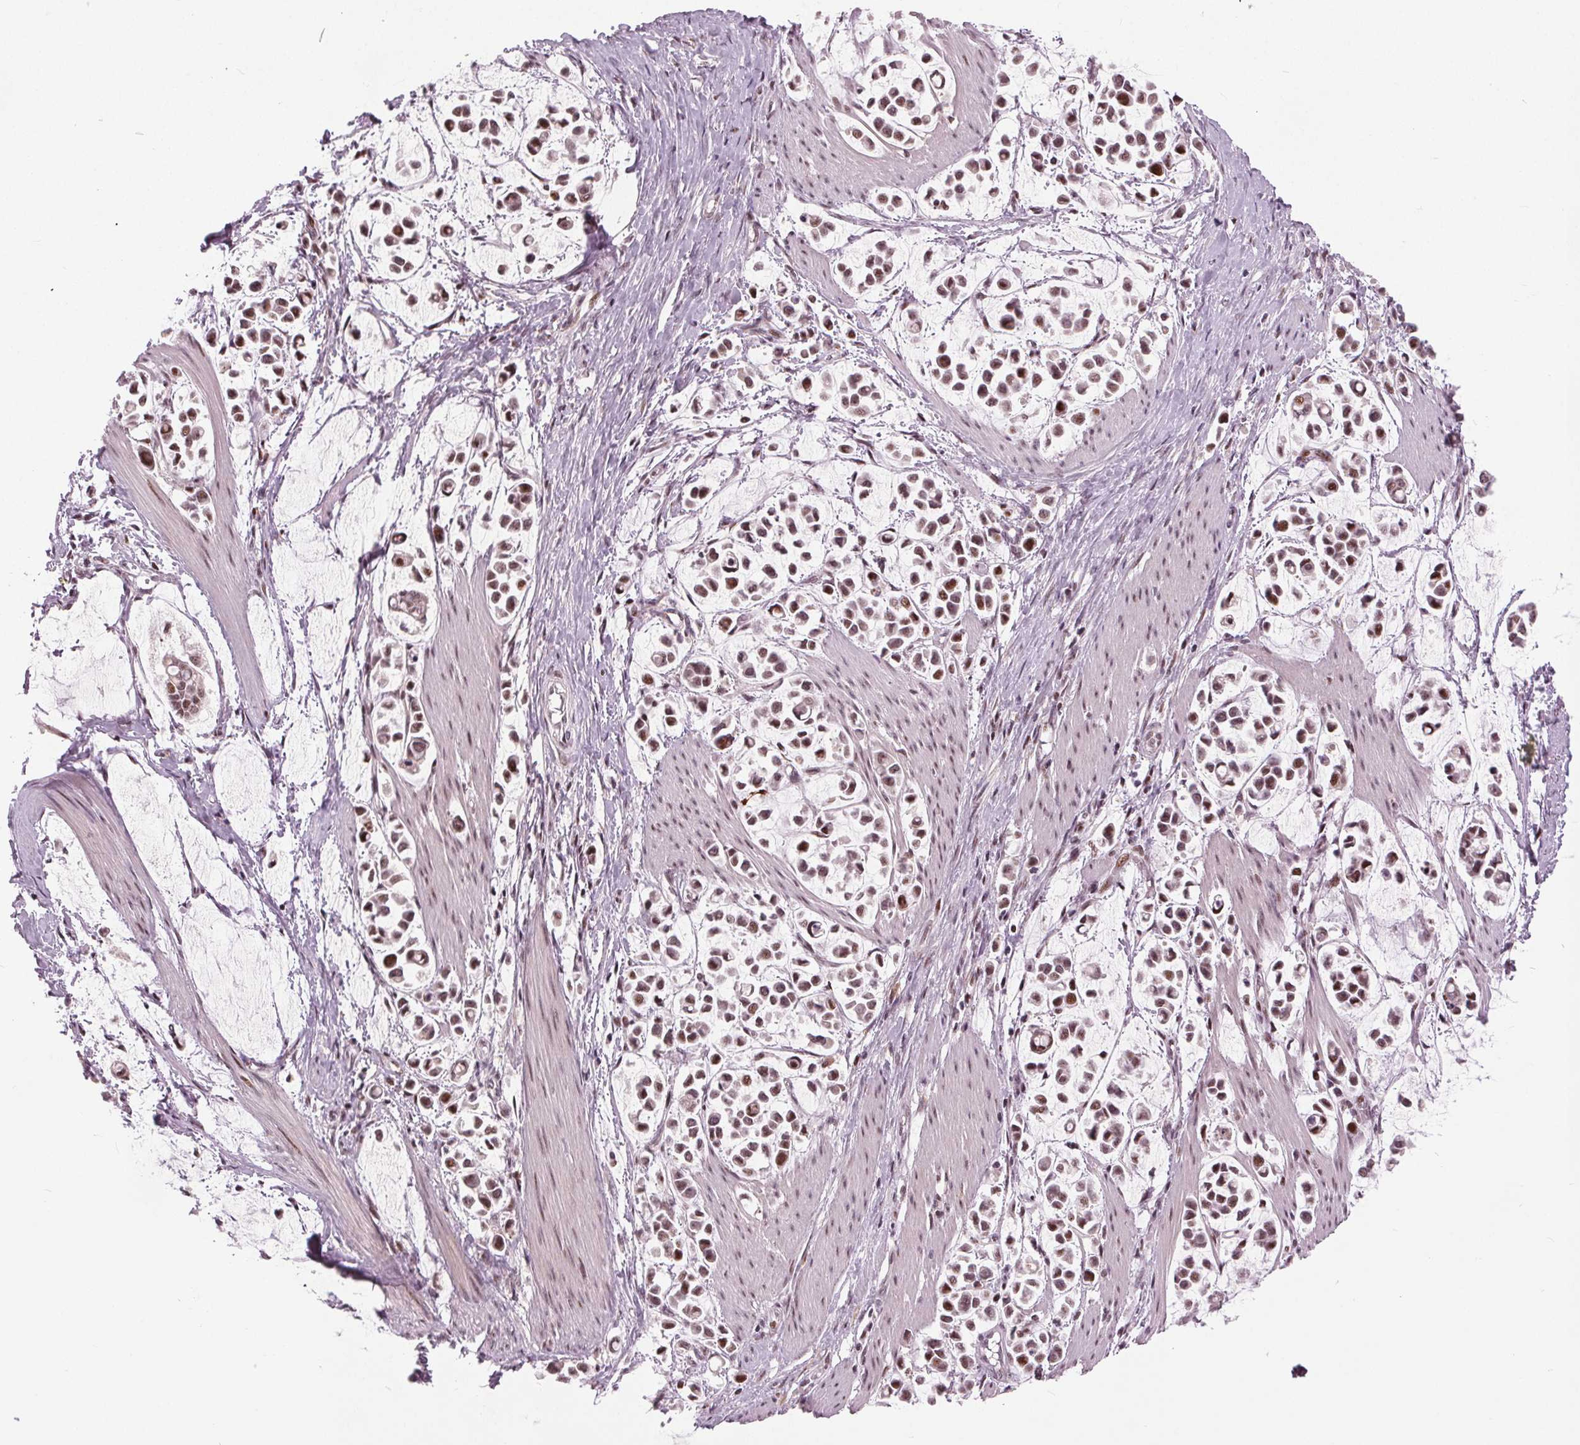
{"staining": {"intensity": "moderate", "quantity": ">75%", "location": "nuclear"}, "tissue": "stomach cancer", "cell_type": "Tumor cells", "image_type": "cancer", "snomed": [{"axis": "morphology", "description": "Adenocarcinoma, NOS"}, {"axis": "topography", "description": "Stomach"}], "caption": "About >75% of tumor cells in stomach cancer (adenocarcinoma) reveal moderate nuclear protein positivity as visualized by brown immunohistochemical staining.", "gene": "TTC34", "patient": {"sex": "male", "age": 82}}